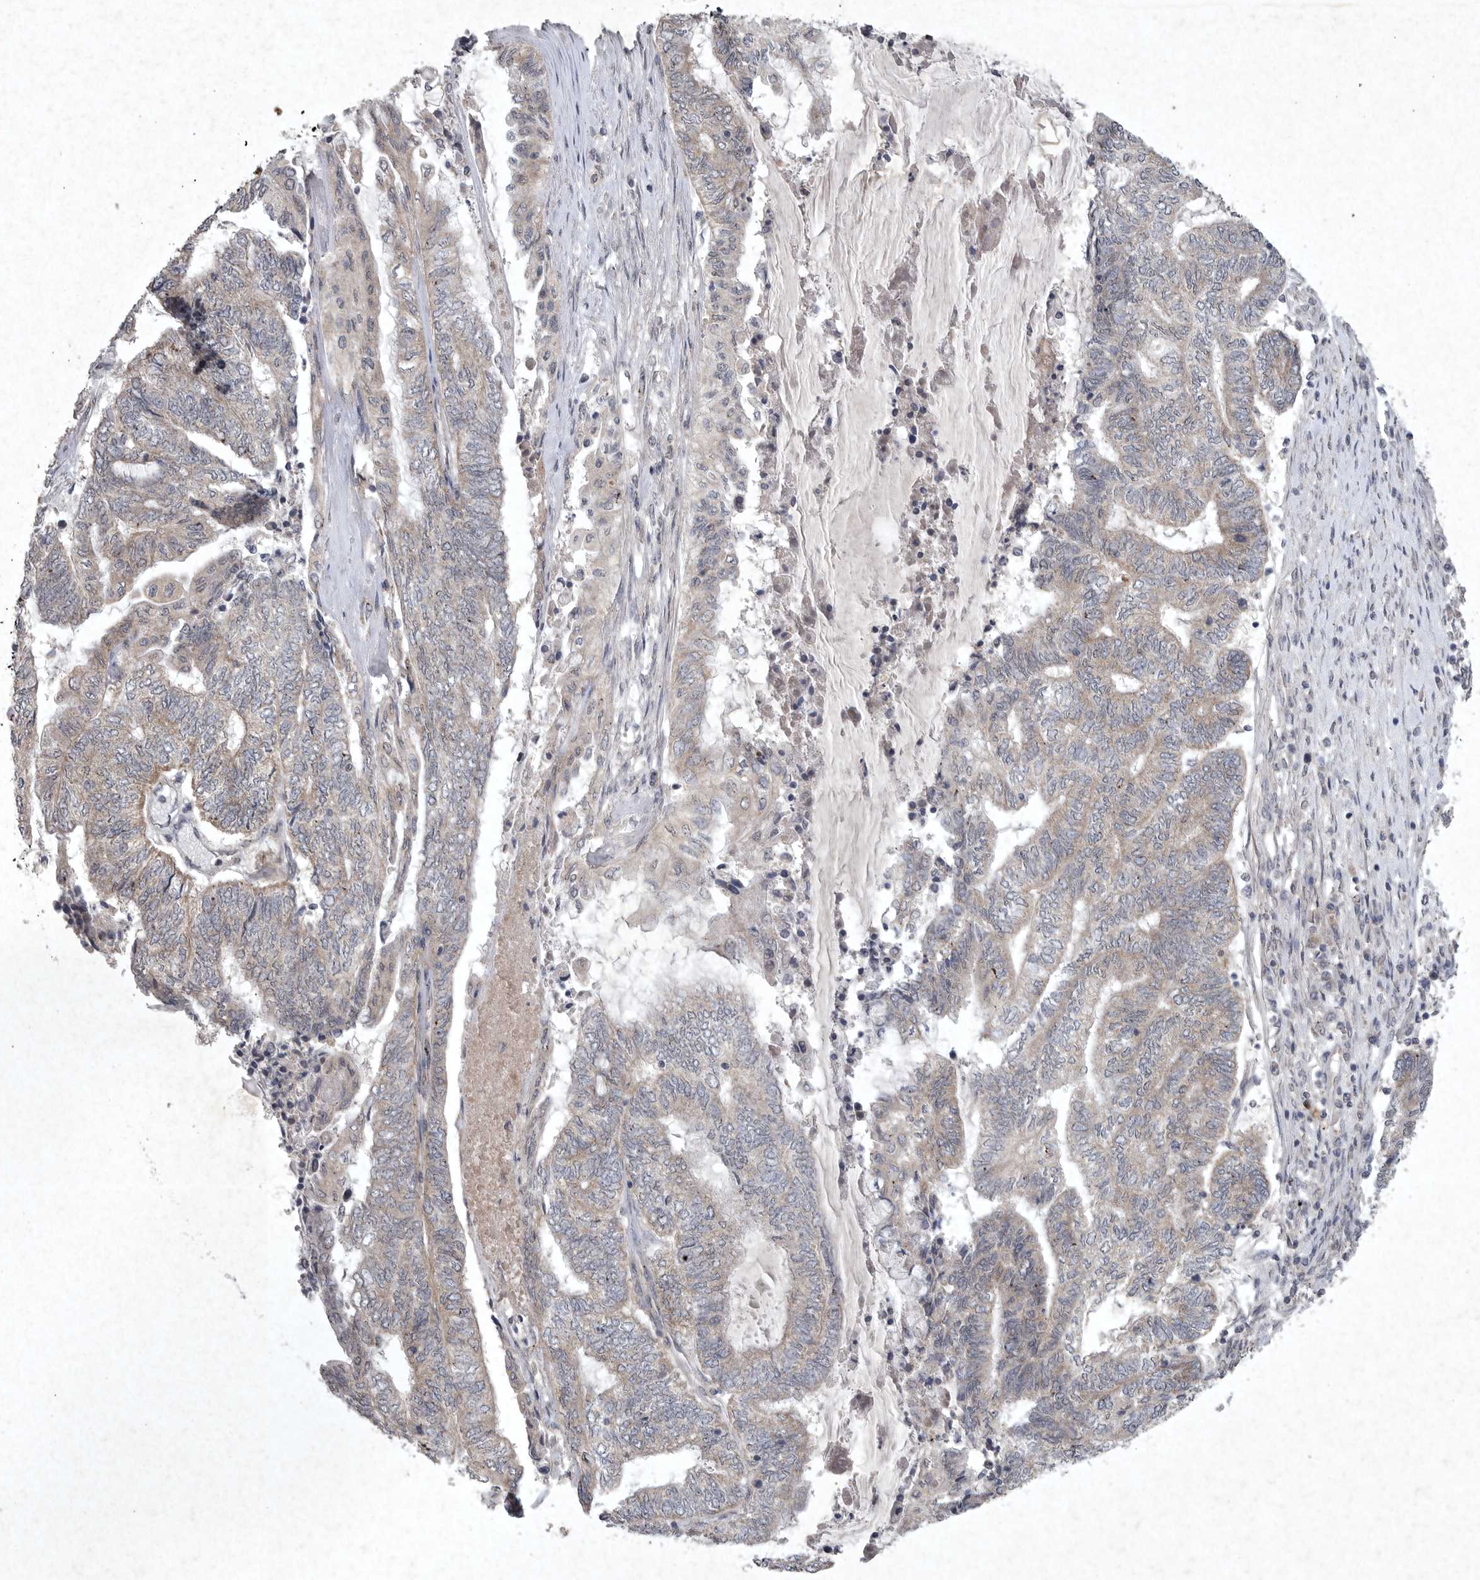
{"staining": {"intensity": "weak", "quantity": "<25%", "location": "cytoplasmic/membranous"}, "tissue": "endometrial cancer", "cell_type": "Tumor cells", "image_type": "cancer", "snomed": [{"axis": "morphology", "description": "Adenocarcinoma, NOS"}, {"axis": "topography", "description": "Uterus"}, {"axis": "topography", "description": "Endometrium"}], "caption": "Tumor cells are negative for protein expression in human endometrial cancer.", "gene": "DDR1", "patient": {"sex": "female", "age": 70}}